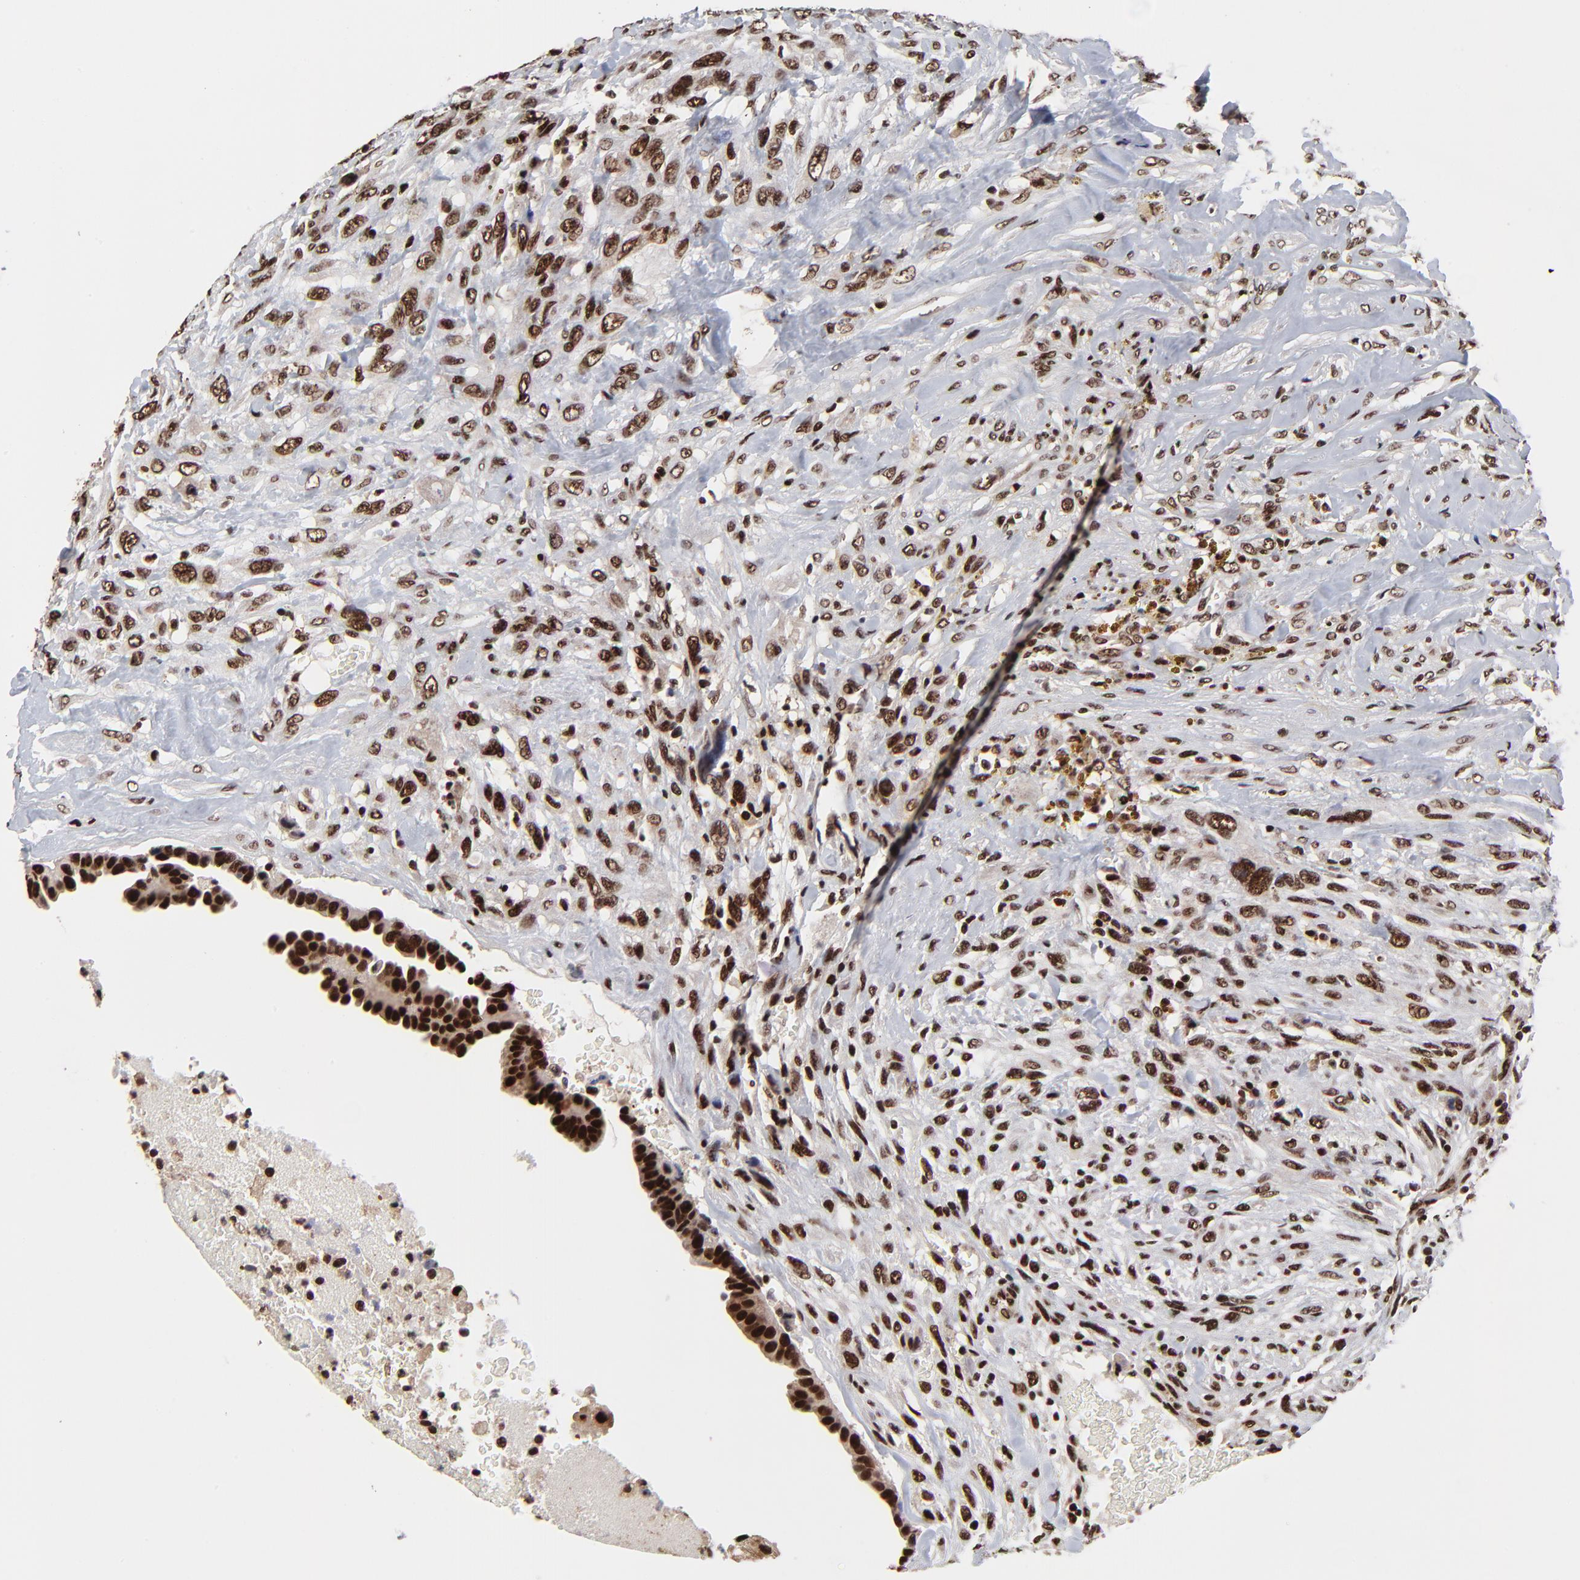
{"staining": {"intensity": "strong", "quantity": ">75%", "location": "nuclear"}, "tissue": "breast cancer", "cell_type": "Tumor cells", "image_type": "cancer", "snomed": [{"axis": "morphology", "description": "Neoplasm, malignant, NOS"}, {"axis": "topography", "description": "Breast"}], "caption": "Immunohistochemistry (DAB (3,3'-diaminobenzidine)) staining of human breast malignant neoplasm shows strong nuclear protein staining in approximately >75% of tumor cells.", "gene": "RBM22", "patient": {"sex": "female", "age": 50}}